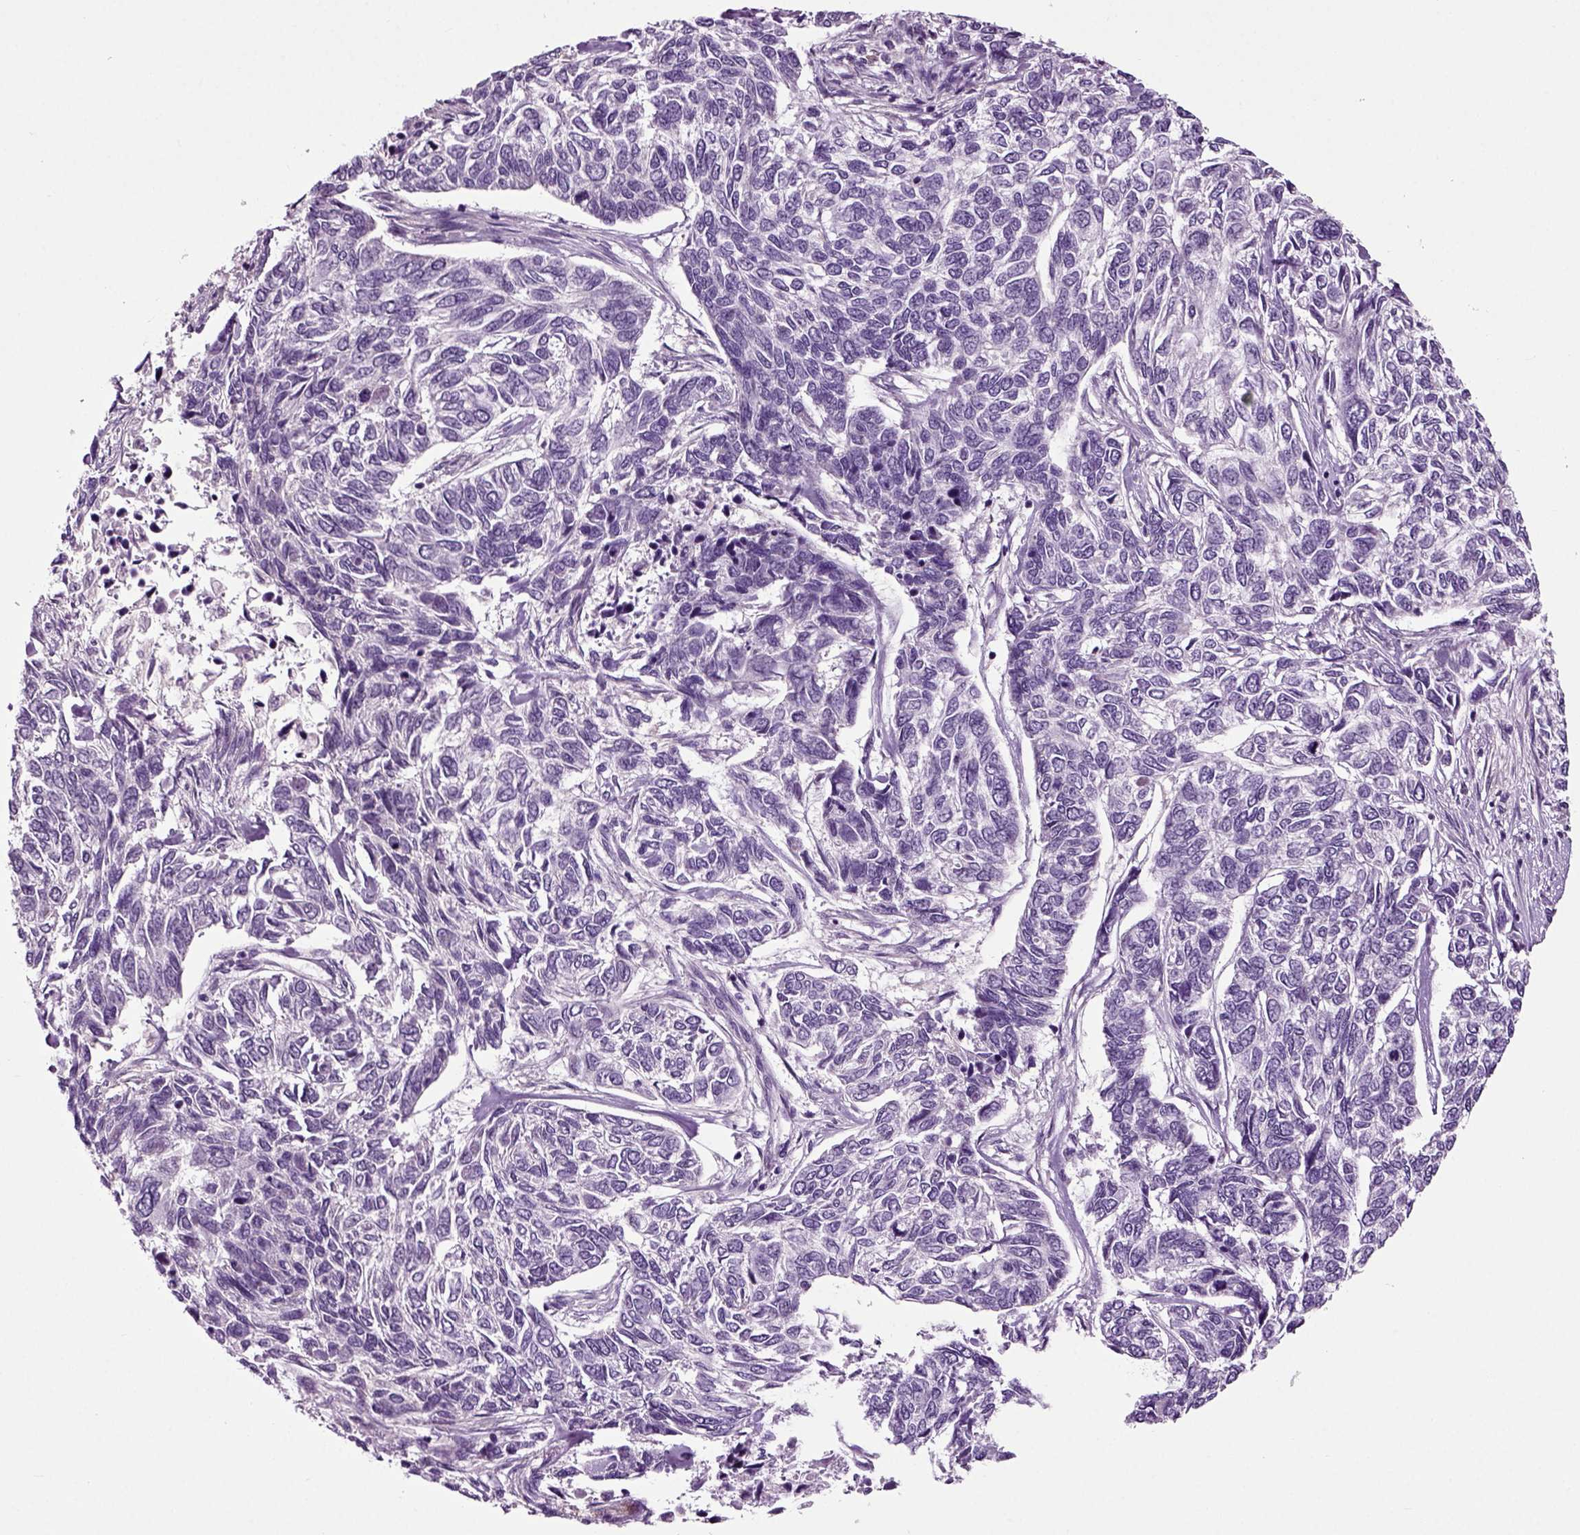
{"staining": {"intensity": "negative", "quantity": "none", "location": "none"}, "tissue": "skin cancer", "cell_type": "Tumor cells", "image_type": "cancer", "snomed": [{"axis": "morphology", "description": "Basal cell carcinoma"}, {"axis": "topography", "description": "Skin"}], "caption": "Human skin basal cell carcinoma stained for a protein using immunohistochemistry (IHC) displays no expression in tumor cells.", "gene": "SPATA17", "patient": {"sex": "female", "age": 65}}